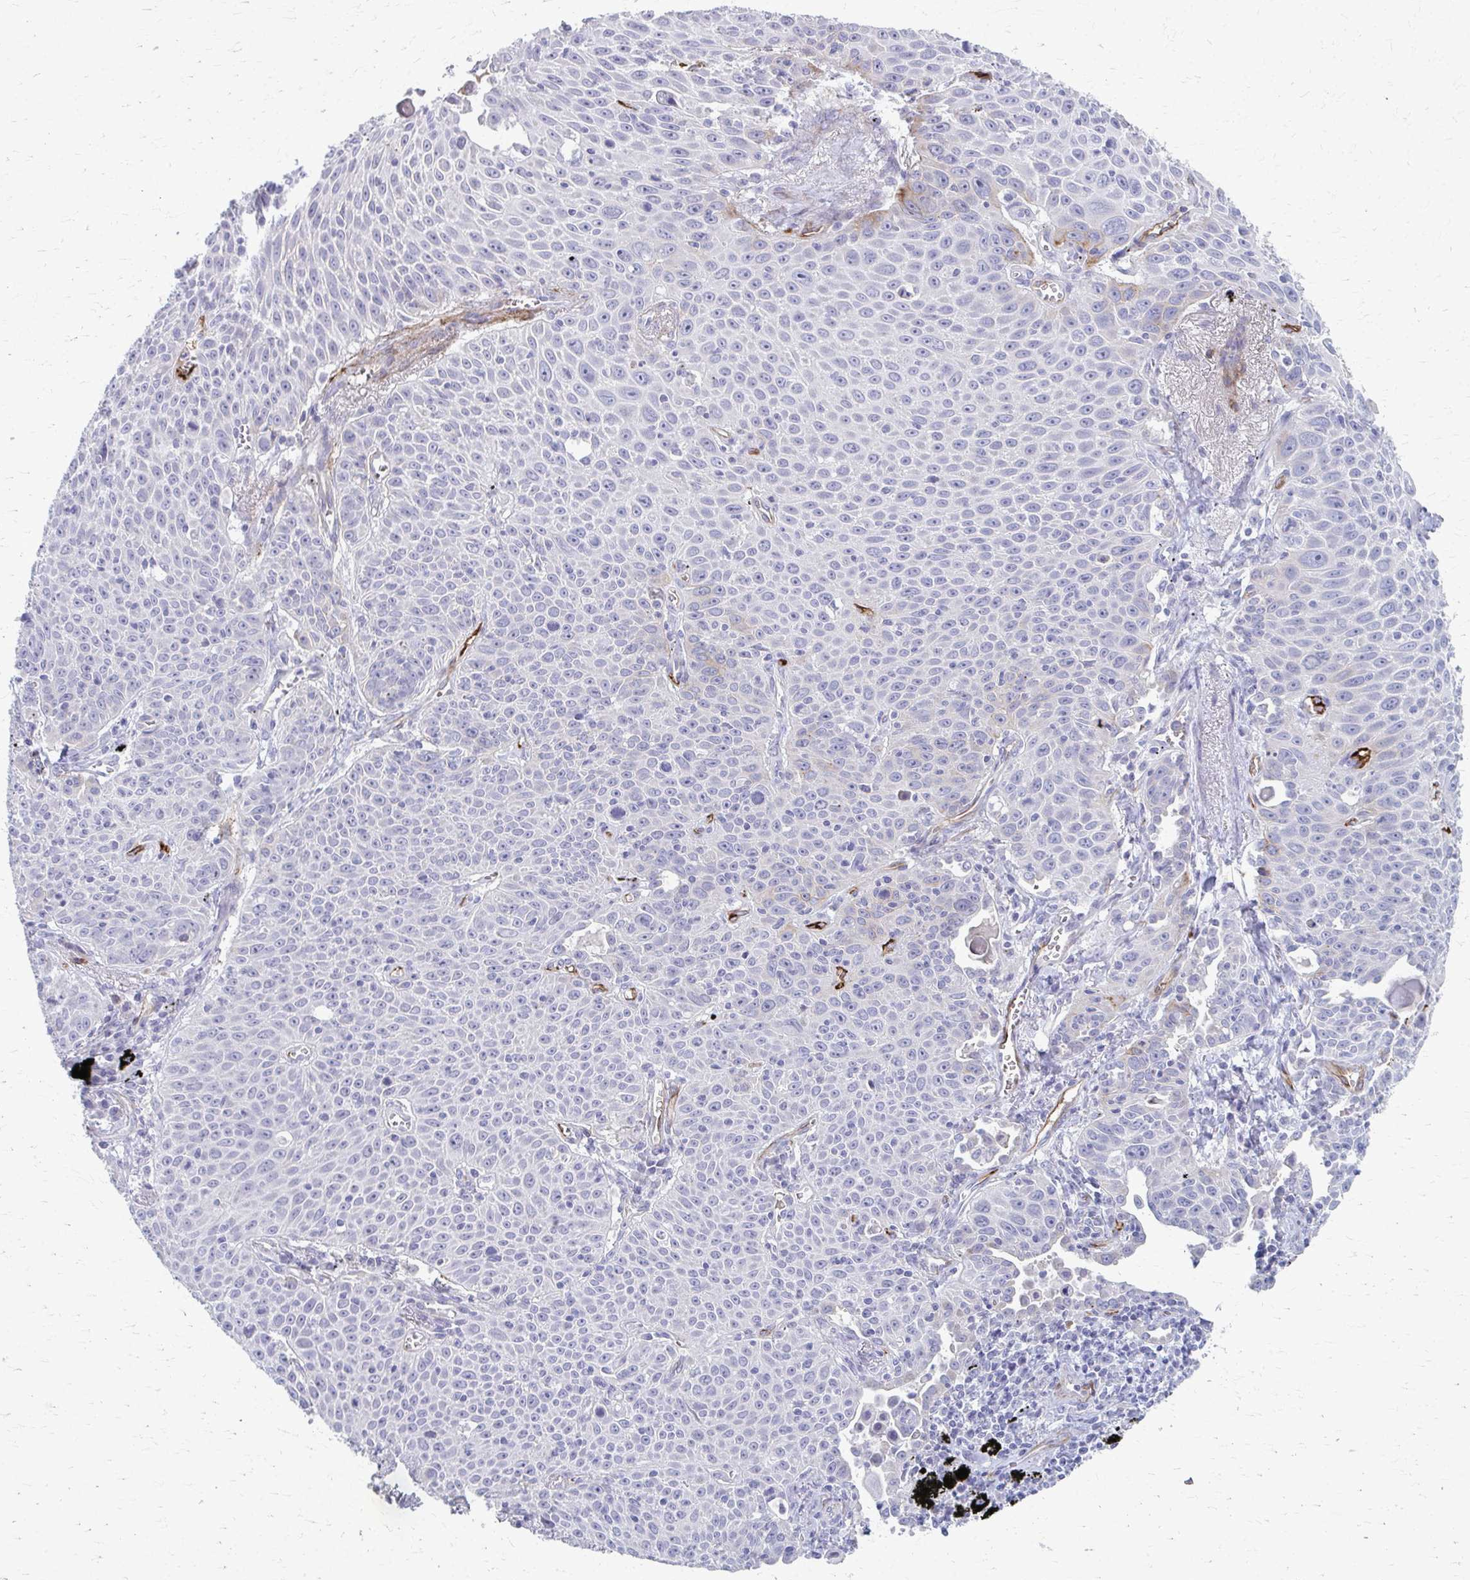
{"staining": {"intensity": "negative", "quantity": "none", "location": "none"}, "tissue": "lung cancer", "cell_type": "Tumor cells", "image_type": "cancer", "snomed": [{"axis": "morphology", "description": "Squamous cell carcinoma, NOS"}, {"axis": "morphology", "description": "Squamous cell carcinoma, metastatic, NOS"}, {"axis": "topography", "description": "Lymph node"}, {"axis": "topography", "description": "Lung"}], "caption": "The image shows no significant staining in tumor cells of metastatic squamous cell carcinoma (lung).", "gene": "ADIPOQ", "patient": {"sex": "female", "age": 62}}